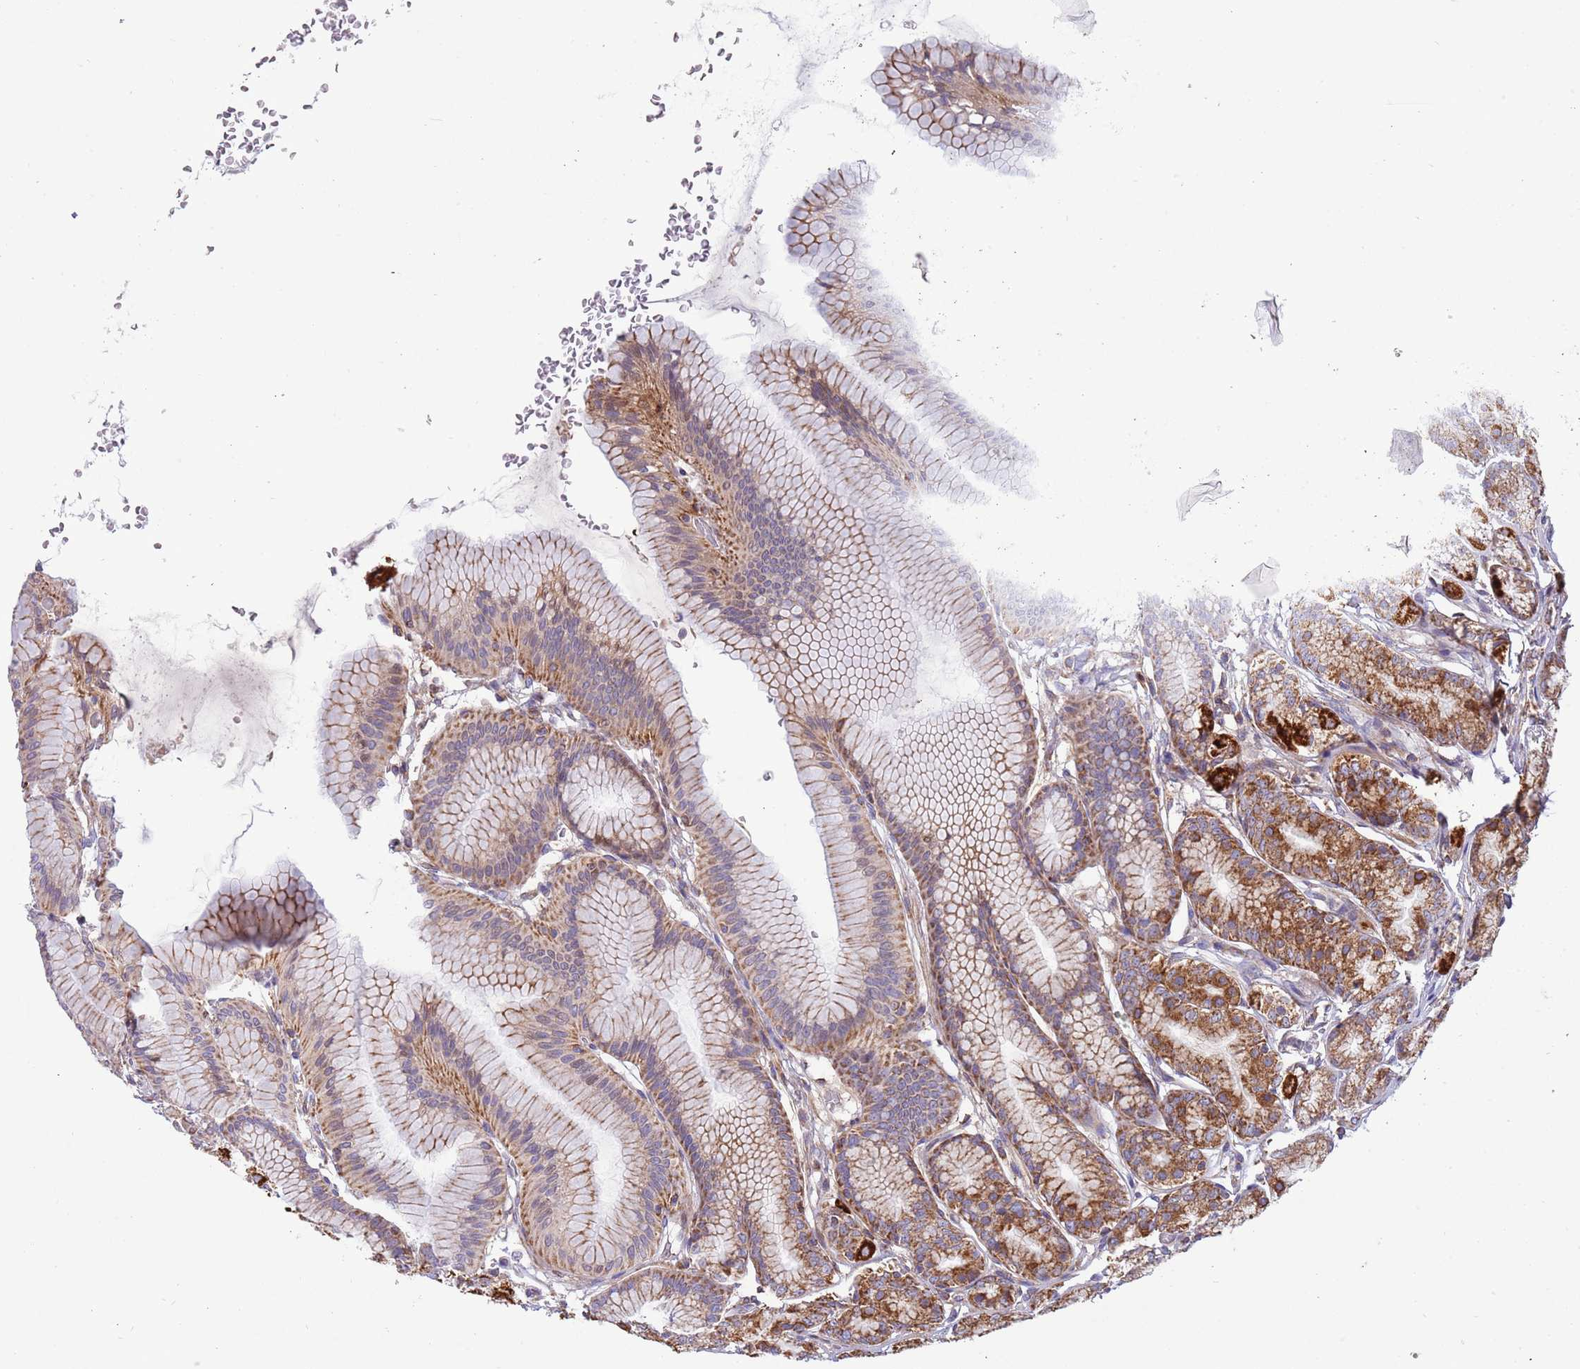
{"staining": {"intensity": "strong", "quantity": "25%-75%", "location": "cytoplasmic/membranous"}, "tissue": "stomach", "cell_type": "Glandular cells", "image_type": "normal", "snomed": [{"axis": "morphology", "description": "Normal tissue, NOS"}, {"axis": "morphology", "description": "Adenocarcinoma, NOS"}, {"axis": "morphology", "description": "Adenocarcinoma, High grade"}, {"axis": "topography", "description": "Stomach, upper"}, {"axis": "topography", "description": "Stomach"}], "caption": "A high amount of strong cytoplasmic/membranous staining is present in approximately 25%-75% of glandular cells in unremarkable stomach. (IHC, brightfield microscopy, high magnification).", "gene": "IRS4", "patient": {"sex": "female", "age": 65}}